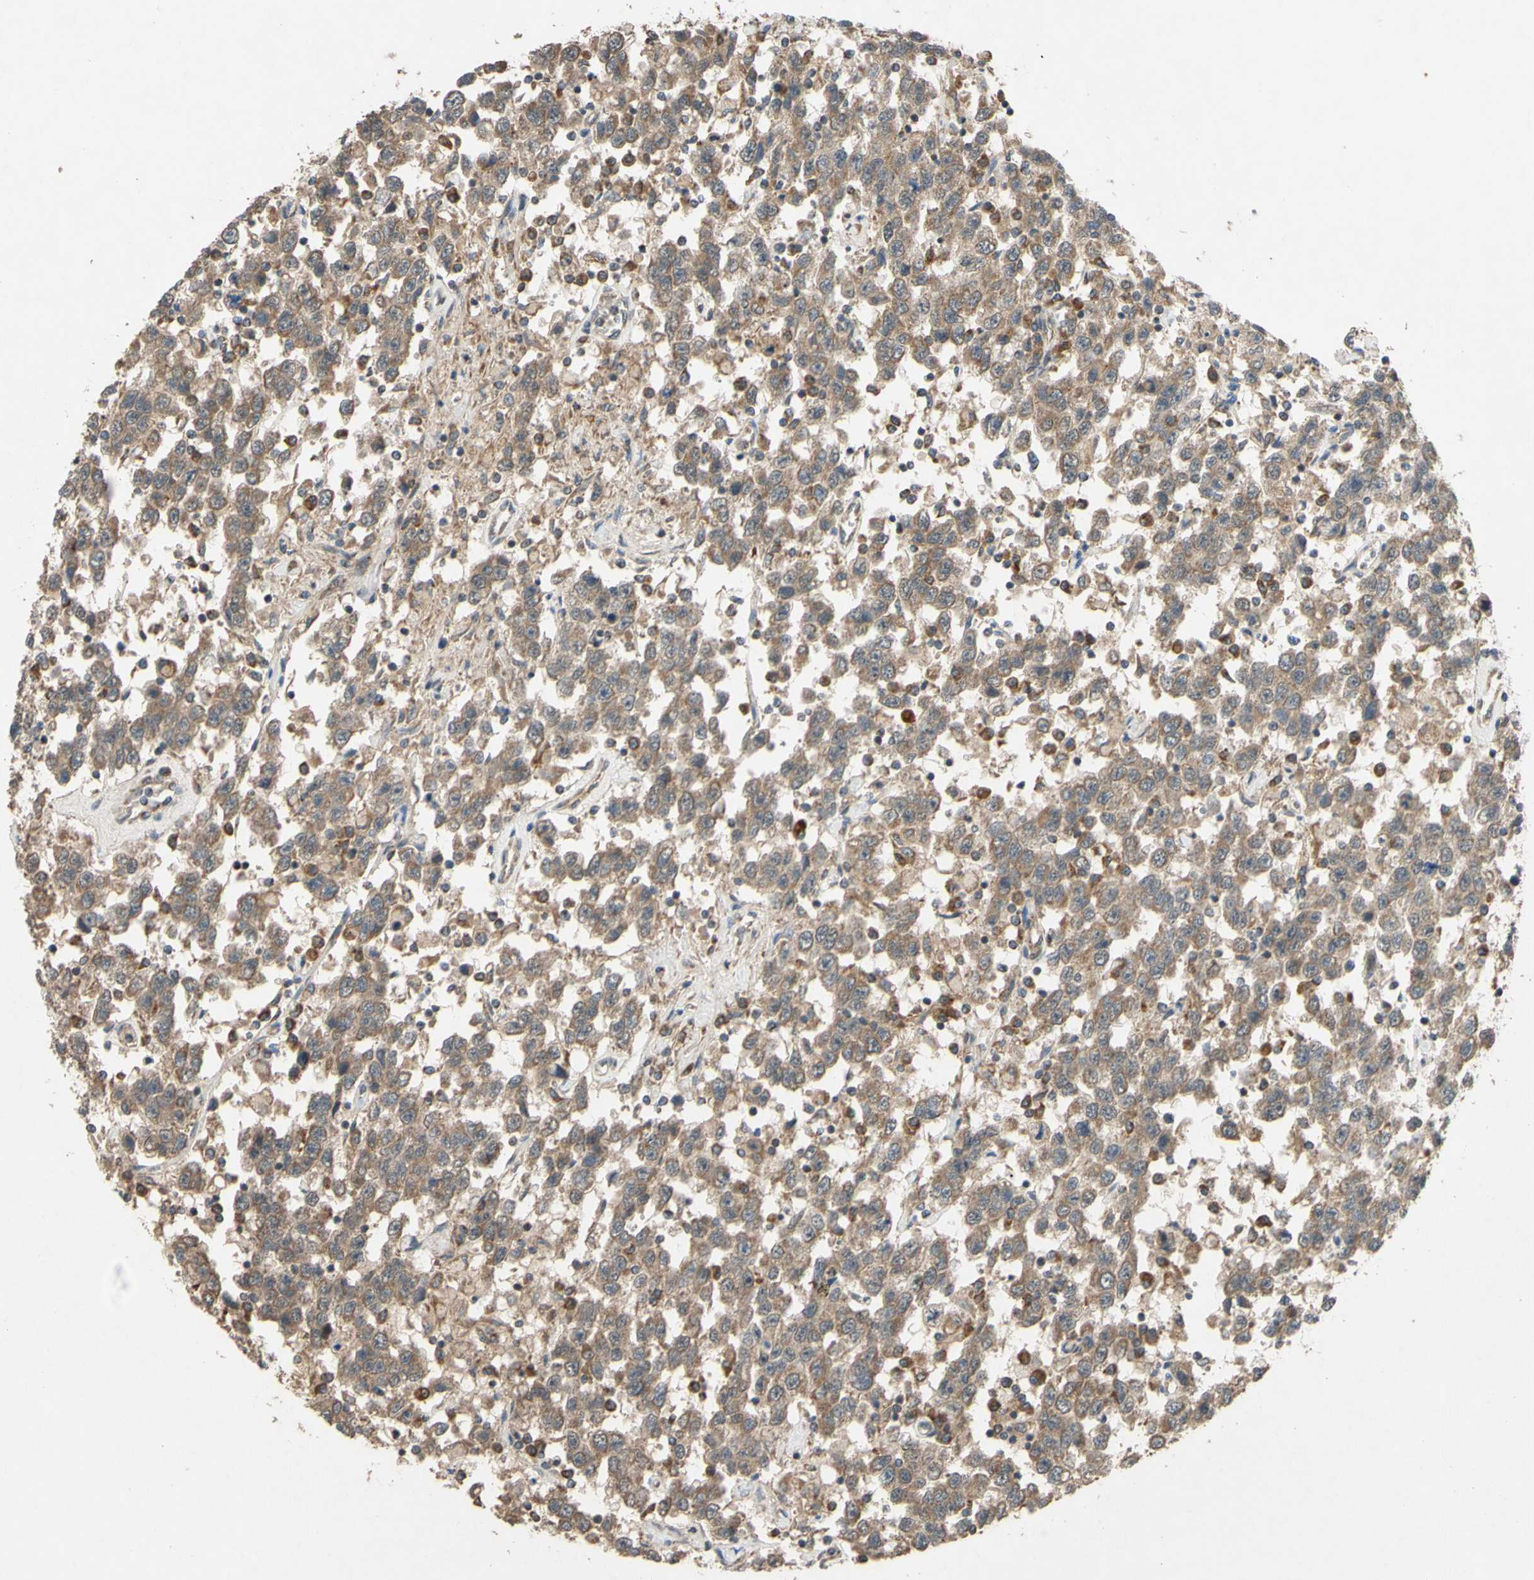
{"staining": {"intensity": "moderate", "quantity": ">75%", "location": "cytoplasmic/membranous"}, "tissue": "testis cancer", "cell_type": "Tumor cells", "image_type": "cancer", "snomed": [{"axis": "morphology", "description": "Seminoma, NOS"}, {"axis": "topography", "description": "Testis"}], "caption": "This histopathology image displays immunohistochemistry staining of testis cancer, with medium moderate cytoplasmic/membranous staining in approximately >75% of tumor cells.", "gene": "CD164", "patient": {"sex": "male", "age": 41}}